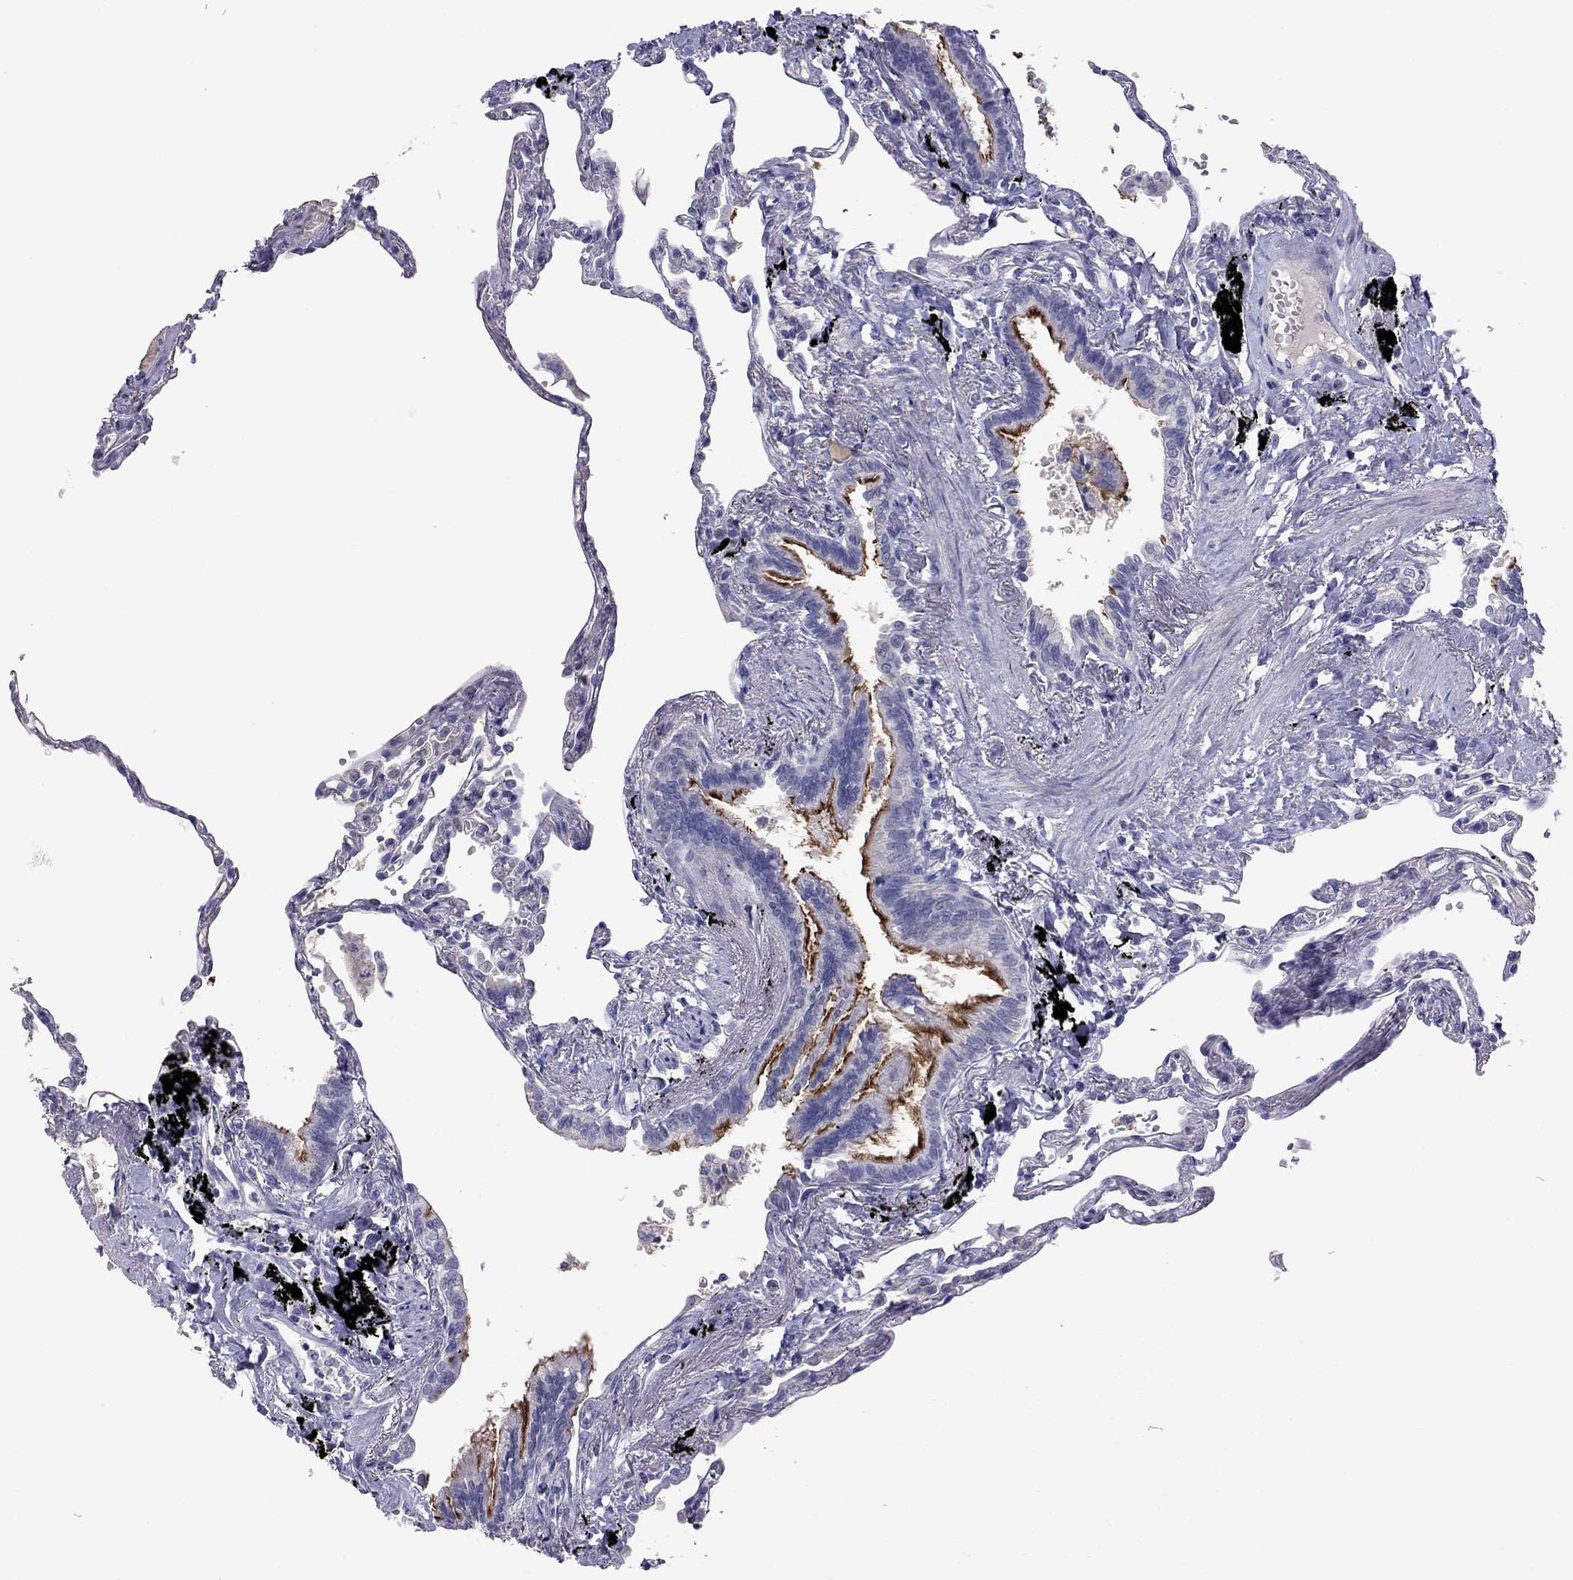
{"staining": {"intensity": "negative", "quantity": "none", "location": "none"}, "tissue": "lung", "cell_type": "Alveolar cells", "image_type": "normal", "snomed": [{"axis": "morphology", "description": "Normal tissue, NOS"}, {"axis": "topography", "description": "Lung"}], "caption": "Lung was stained to show a protein in brown. There is no significant positivity in alveolar cells.", "gene": "CFAP91", "patient": {"sex": "male", "age": 78}}